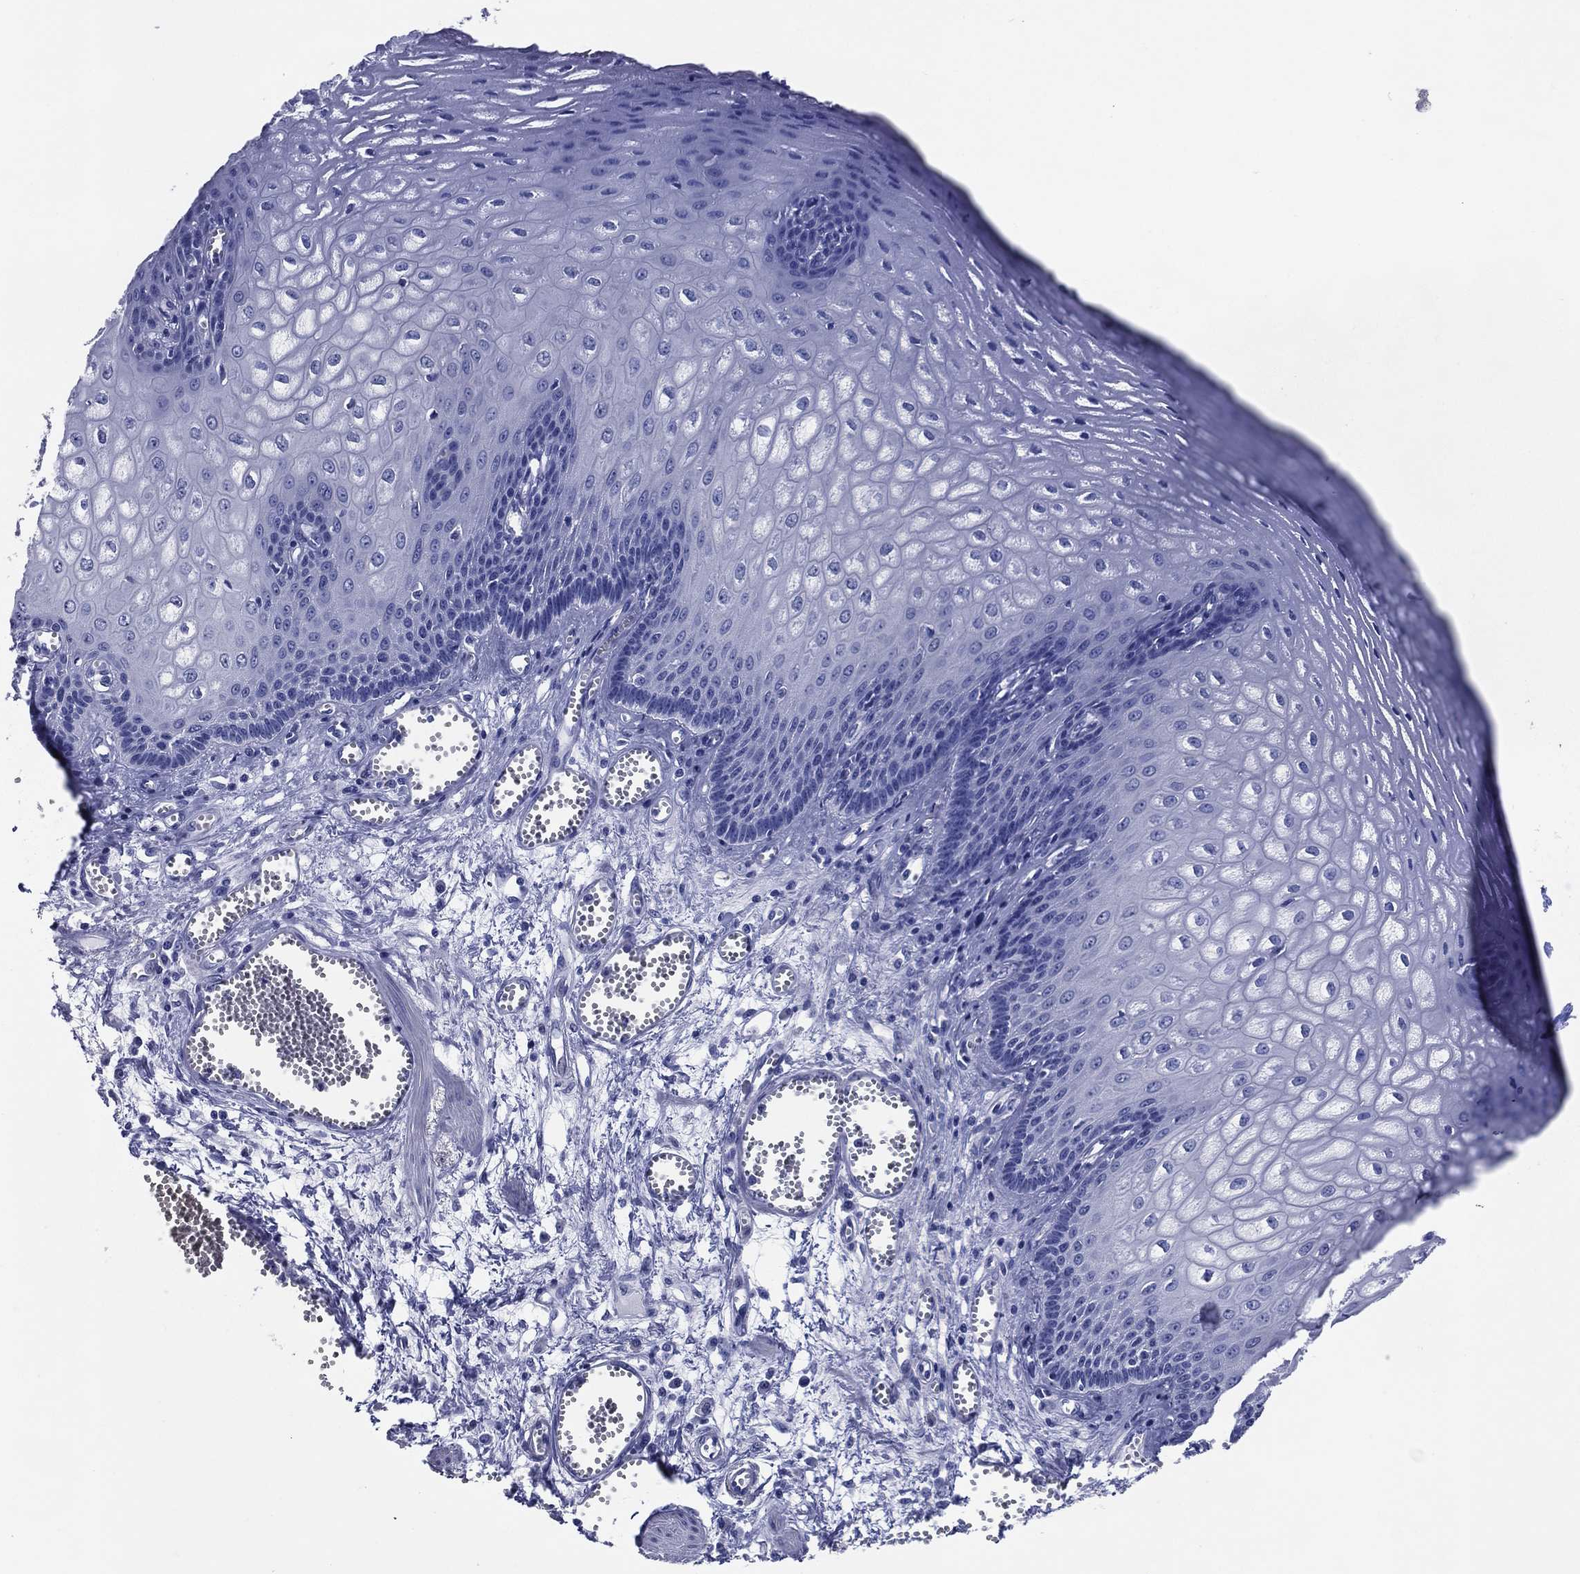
{"staining": {"intensity": "negative", "quantity": "none", "location": "none"}, "tissue": "esophagus", "cell_type": "Squamous epithelial cells", "image_type": "normal", "snomed": [{"axis": "morphology", "description": "Normal tissue, NOS"}, {"axis": "topography", "description": "Esophagus"}], "caption": "This is an IHC photomicrograph of benign esophagus. There is no positivity in squamous epithelial cells.", "gene": "ACE2", "patient": {"sex": "male", "age": 58}}